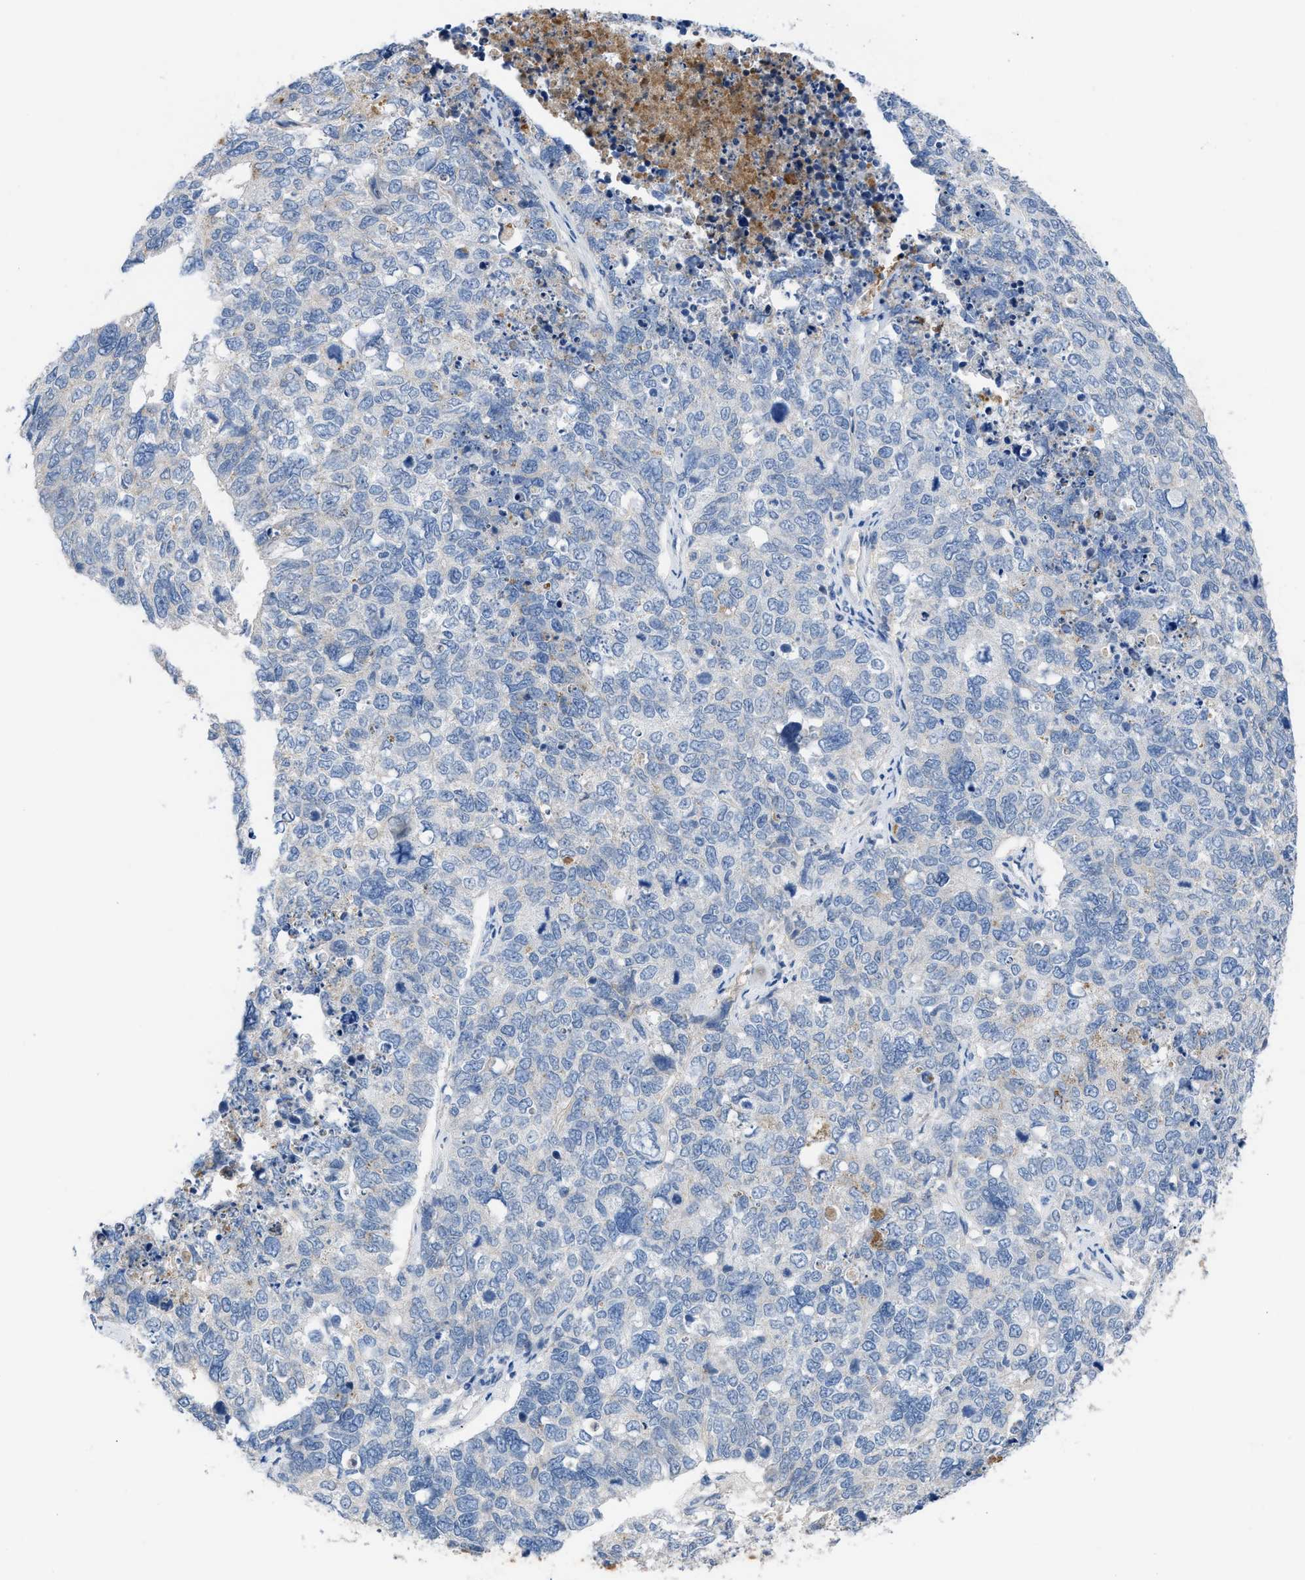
{"staining": {"intensity": "negative", "quantity": "none", "location": "none"}, "tissue": "cervical cancer", "cell_type": "Tumor cells", "image_type": "cancer", "snomed": [{"axis": "morphology", "description": "Squamous cell carcinoma, NOS"}, {"axis": "topography", "description": "Cervix"}], "caption": "Immunohistochemistry (IHC) photomicrograph of cervical squamous cell carcinoma stained for a protein (brown), which displays no staining in tumor cells.", "gene": "HPX", "patient": {"sex": "female", "age": 63}}